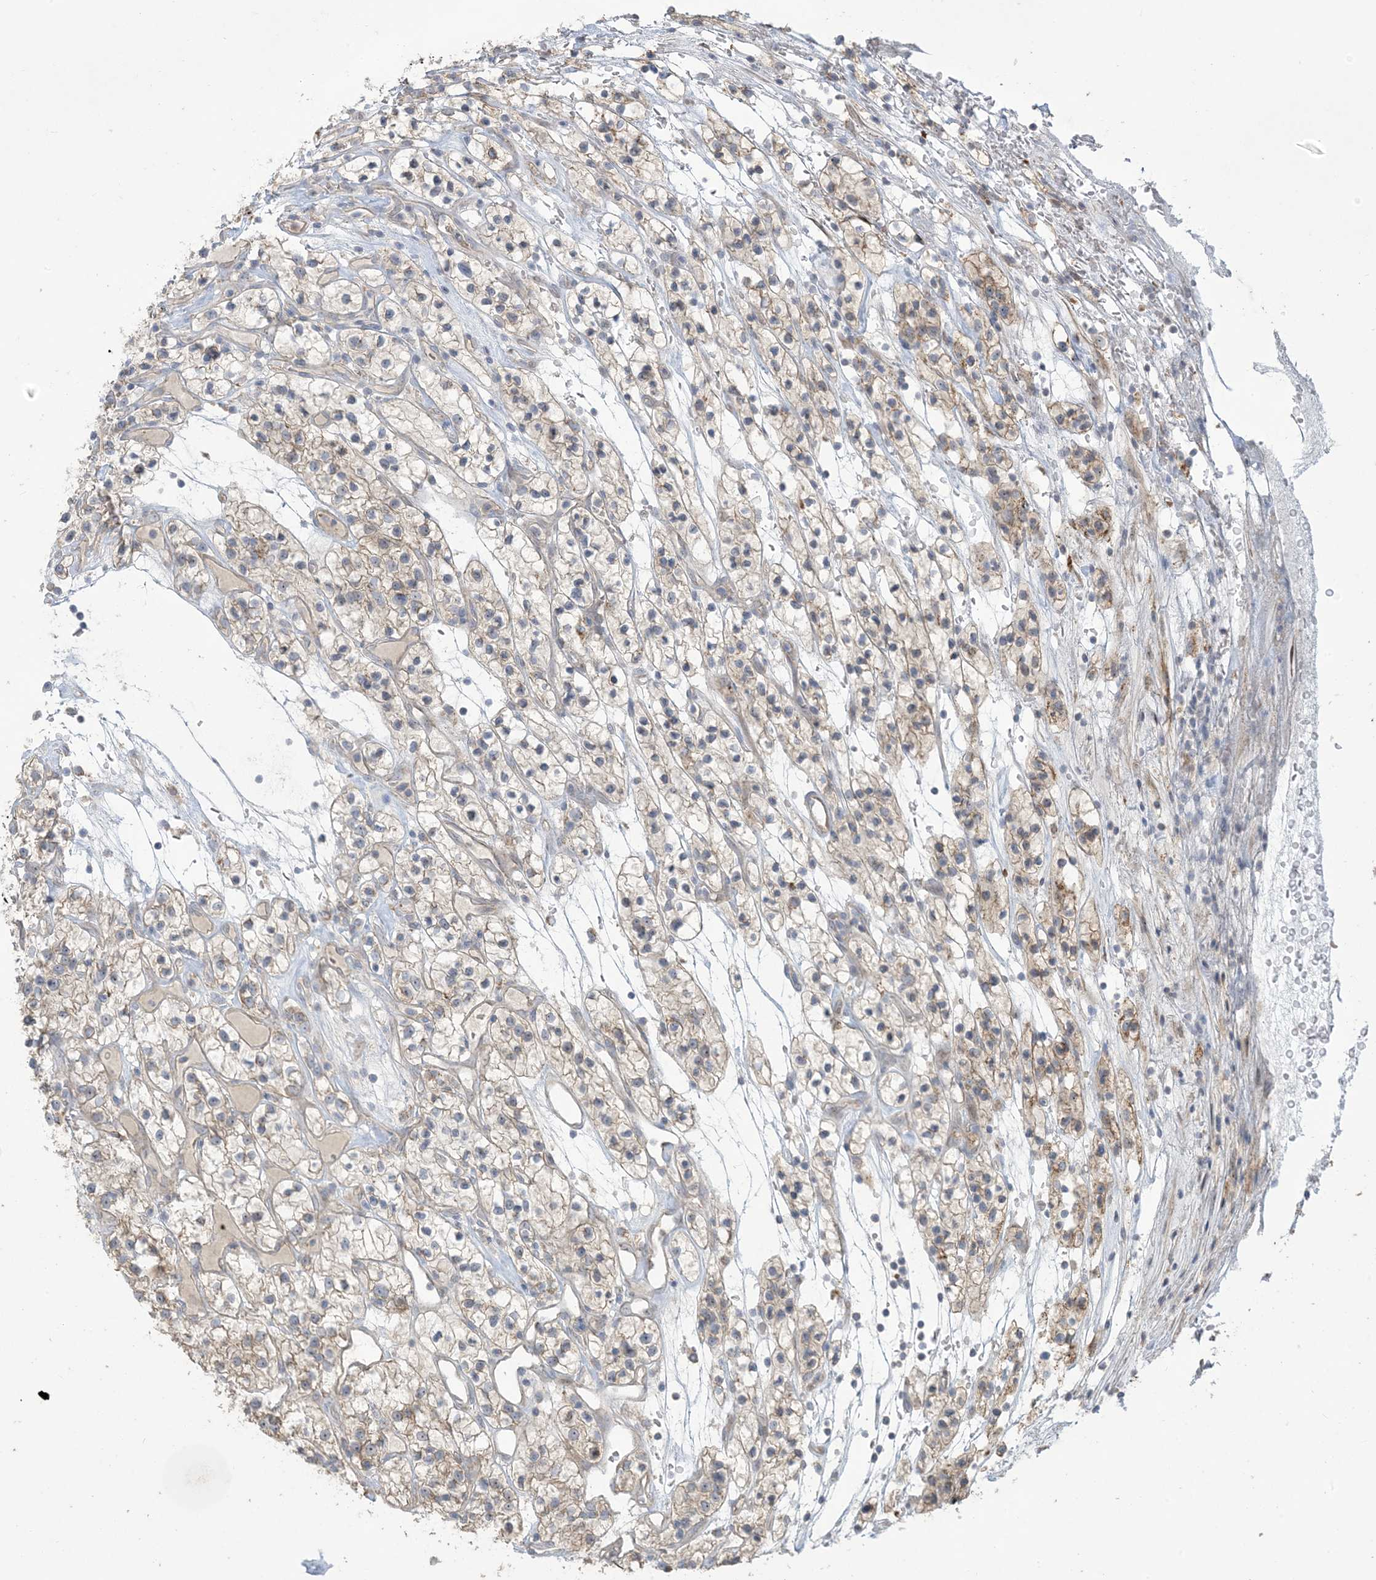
{"staining": {"intensity": "weak", "quantity": "<25%", "location": "cytoplasmic/membranous"}, "tissue": "renal cancer", "cell_type": "Tumor cells", "image_type": "cancer", "snomed": [{"axis": "morphology", "description": "Adenocarcinoma, NOS"}, {"axis": "topography", "description": "Kidney"}], "caption": "This is an immunohistochemistry histopathology image of human renal cancer (adenocarcinoma). There is no staining in tumor cells.", "gene": "KLHL18", "patient": {"sex": "female", "age": 57}}